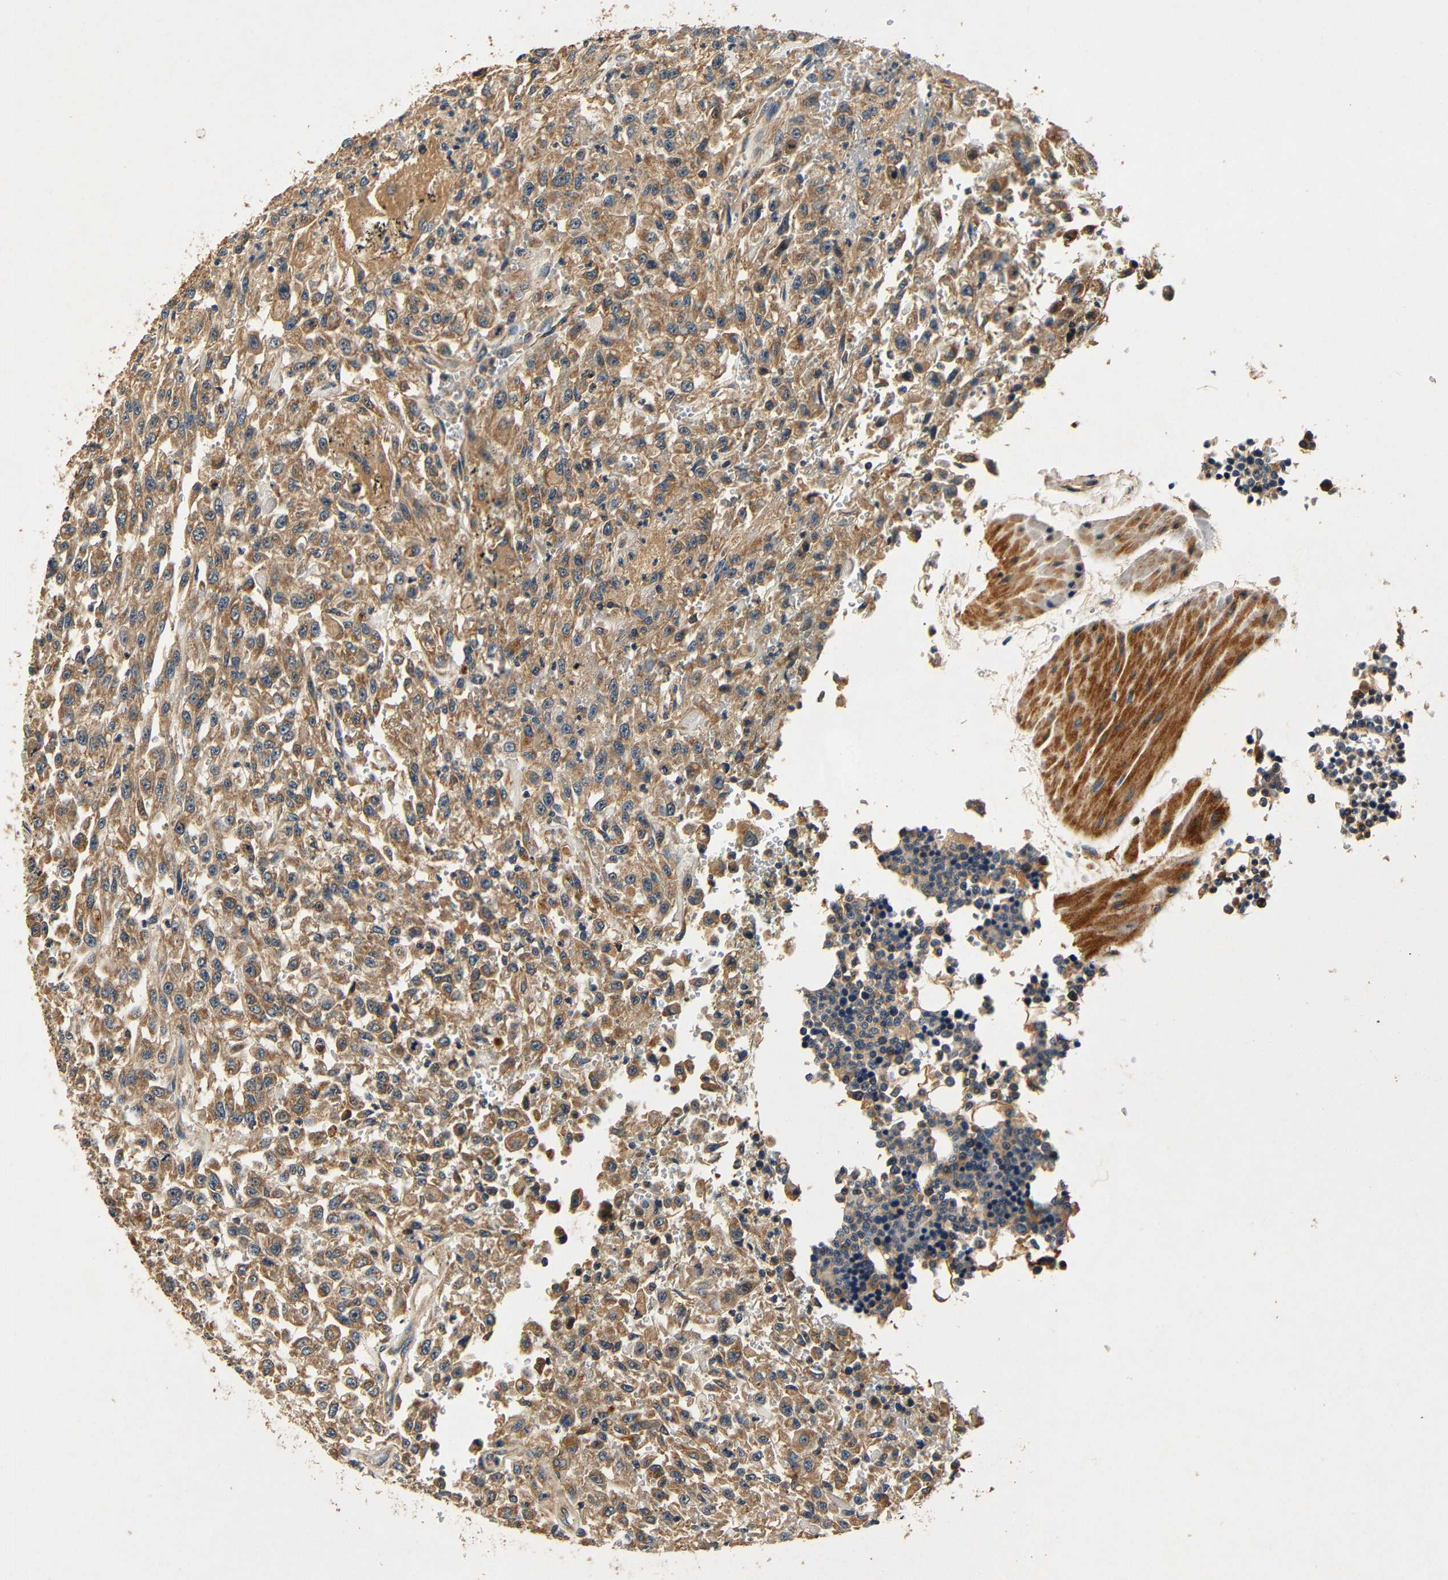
{"staining": {"intensity": "moderate", "quantity": ">75%", "location": "cytoplasmic/membranous"}, "tissue": "urothelial cancer", "cell_type": "Tumor cells", "image_type": "cancer", "snomed": [{"axis": "morphology", "description": "Urothelial carcinoma, High grade"}, {"axis": "topography", "description": "Urinary bladder"}], "caption": "Protein staining of urothelial cancer tissue exhibits moderate cytoplasmic/membranous staining in about >75% of tumor cells.", "gene": "MTX1", "patient": {"sex": "male", "age": 46}}